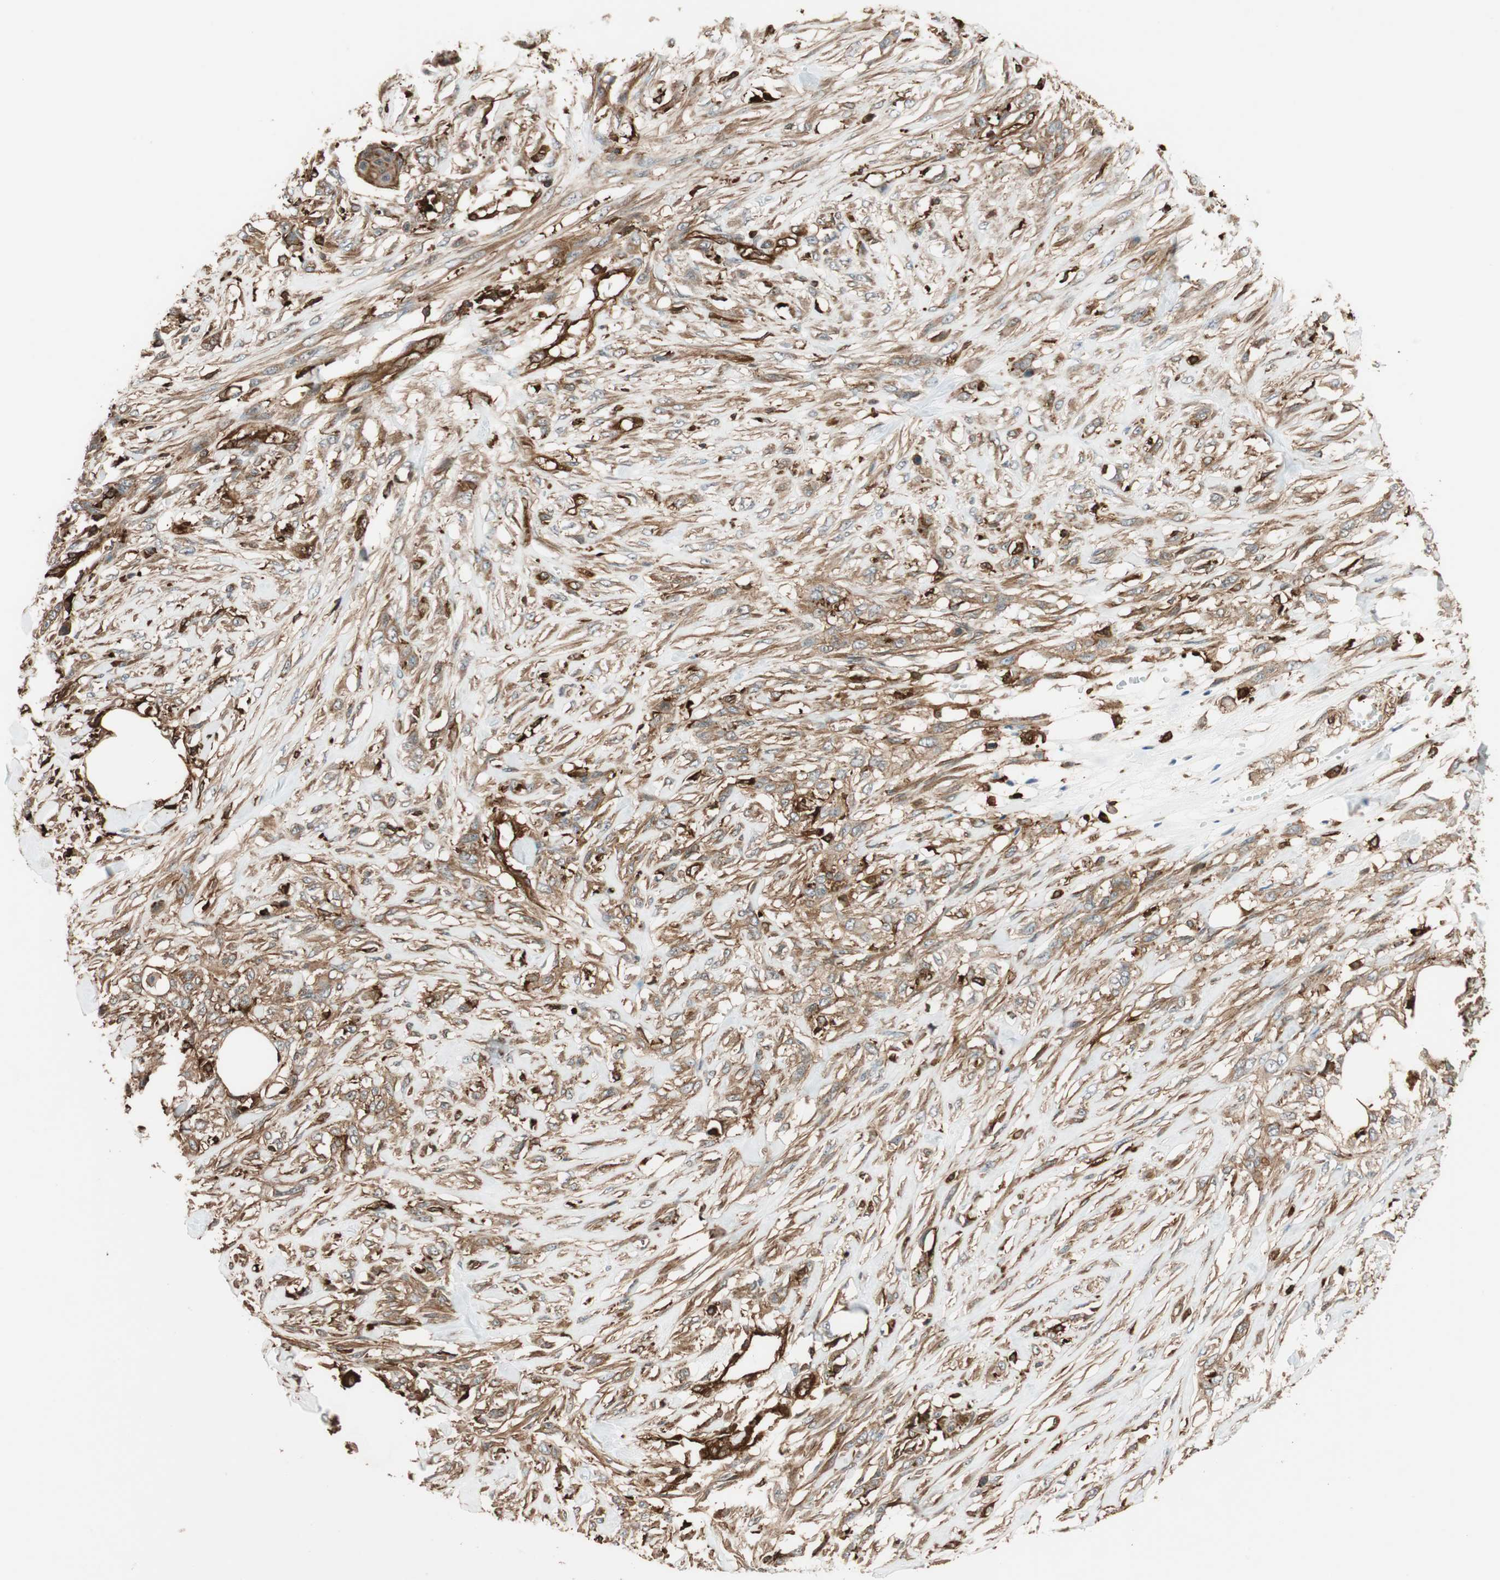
{"staining": {"intensity": "moderate", "quantity": ">75%", "location": "cytoplasmic/membranous"}, "tissue": "skin cancer", "cell_type": "Tumor cells", "image_type": "cancer", "snomed": [{"axis": "morphology", "description": "Squamous cell carcinoma, NOS"}, {"axis": "topography", "description": "Skin"}], "caption": "Skin cancer (squamous cell carcinoma) stained with immunohistochemistry (IHC) reveals moderate cytoplasmic/membranous positivity in about >75% of tumor cells.", "gene": "VASP", "patient": {"sex": "female", "age": 59}}